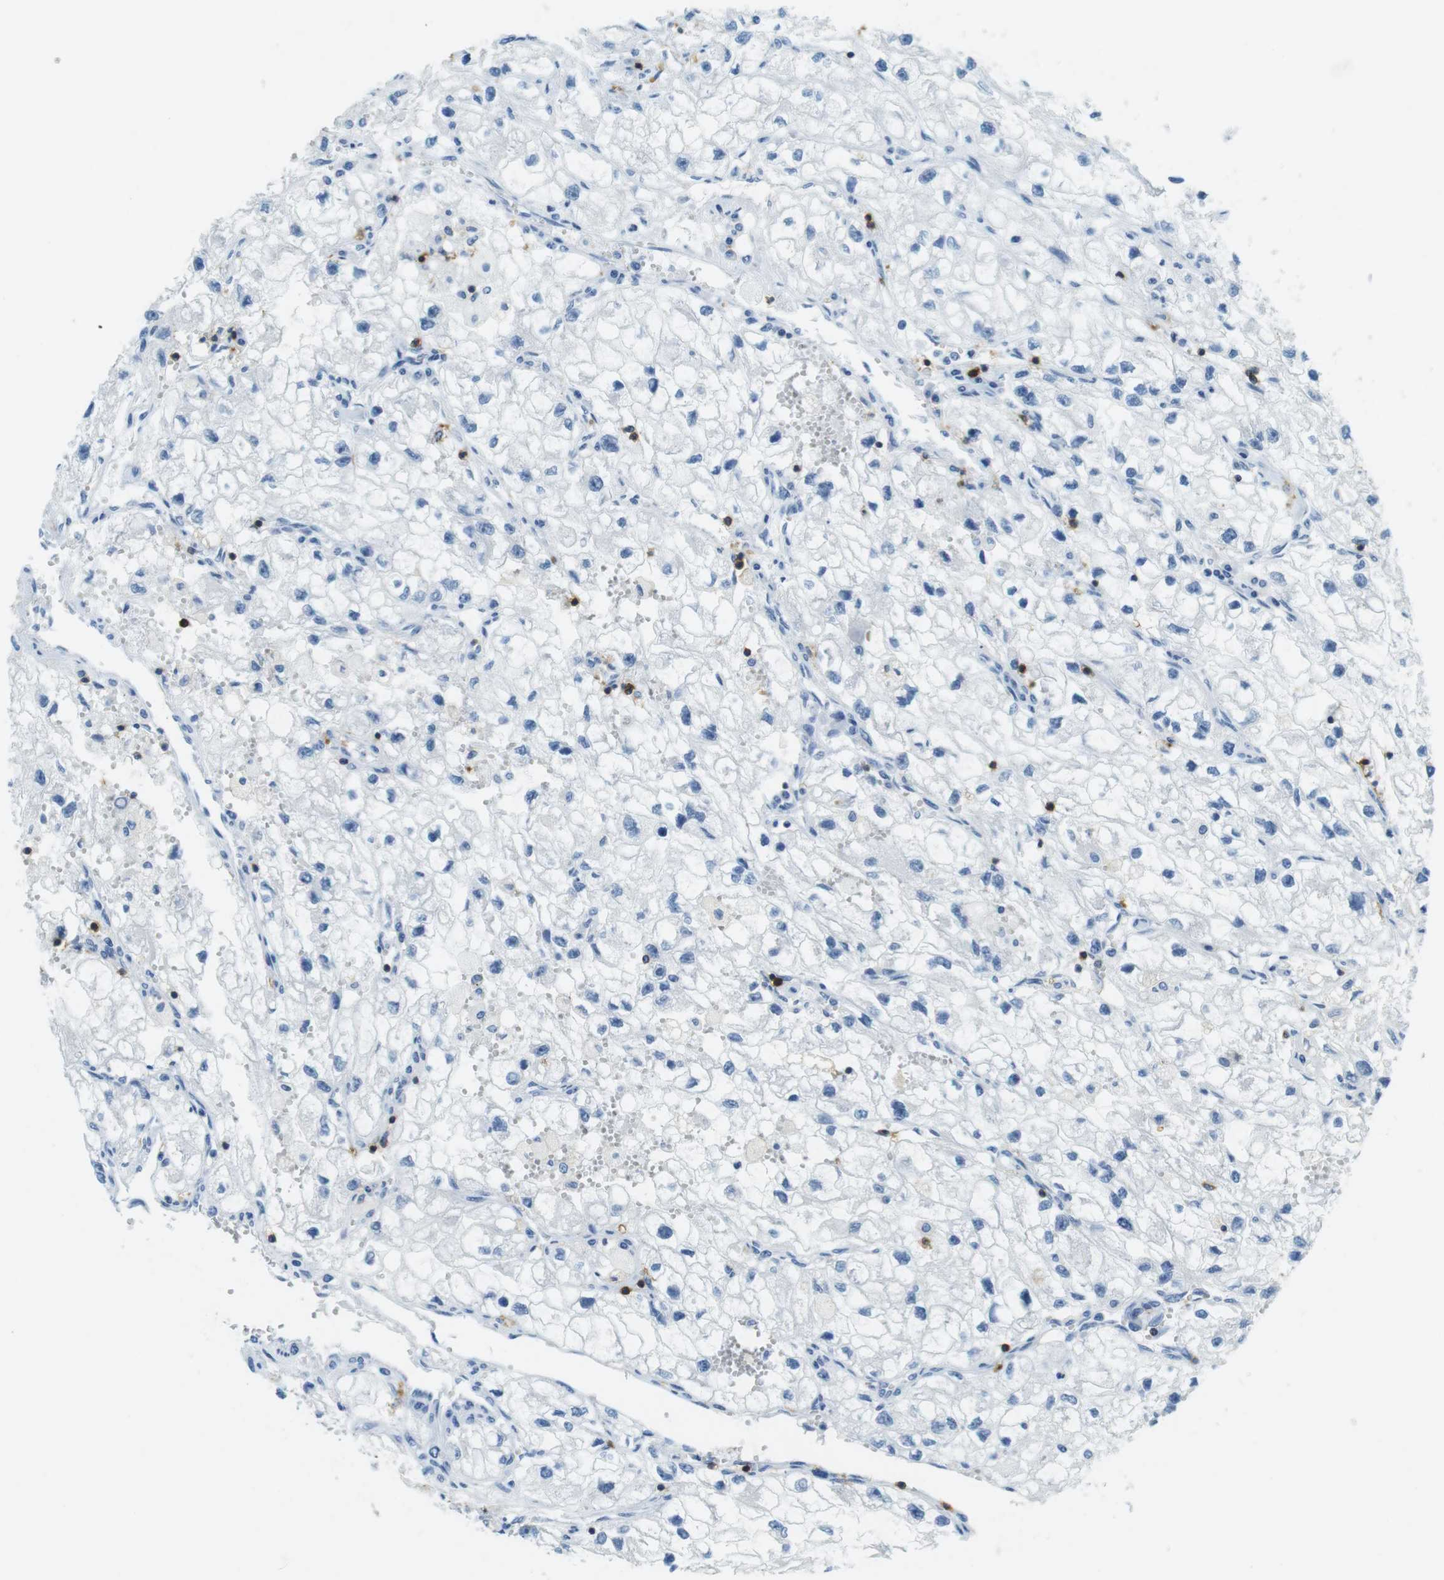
{"staining": {"intensity": "negative", "quantity": "none", "location": "none"}, "tissue": "renal cancer", "cell_type": "Tumor cells", "image_type": "cancer", "snomed": [{"axis": "morphology", "description": "Adenocarcinoma, NOS"}, {"axis": "topography", "description": "Kidney"}], "caption": "Immunohistochemical staining of renal cancer (adenocarcinoma) exhibits no significant positivity in tumor cells. (IHC, brightfield microscopy, high magnification).", "gene": "LAT", "patient": {"sex": "female", "age": 70}}